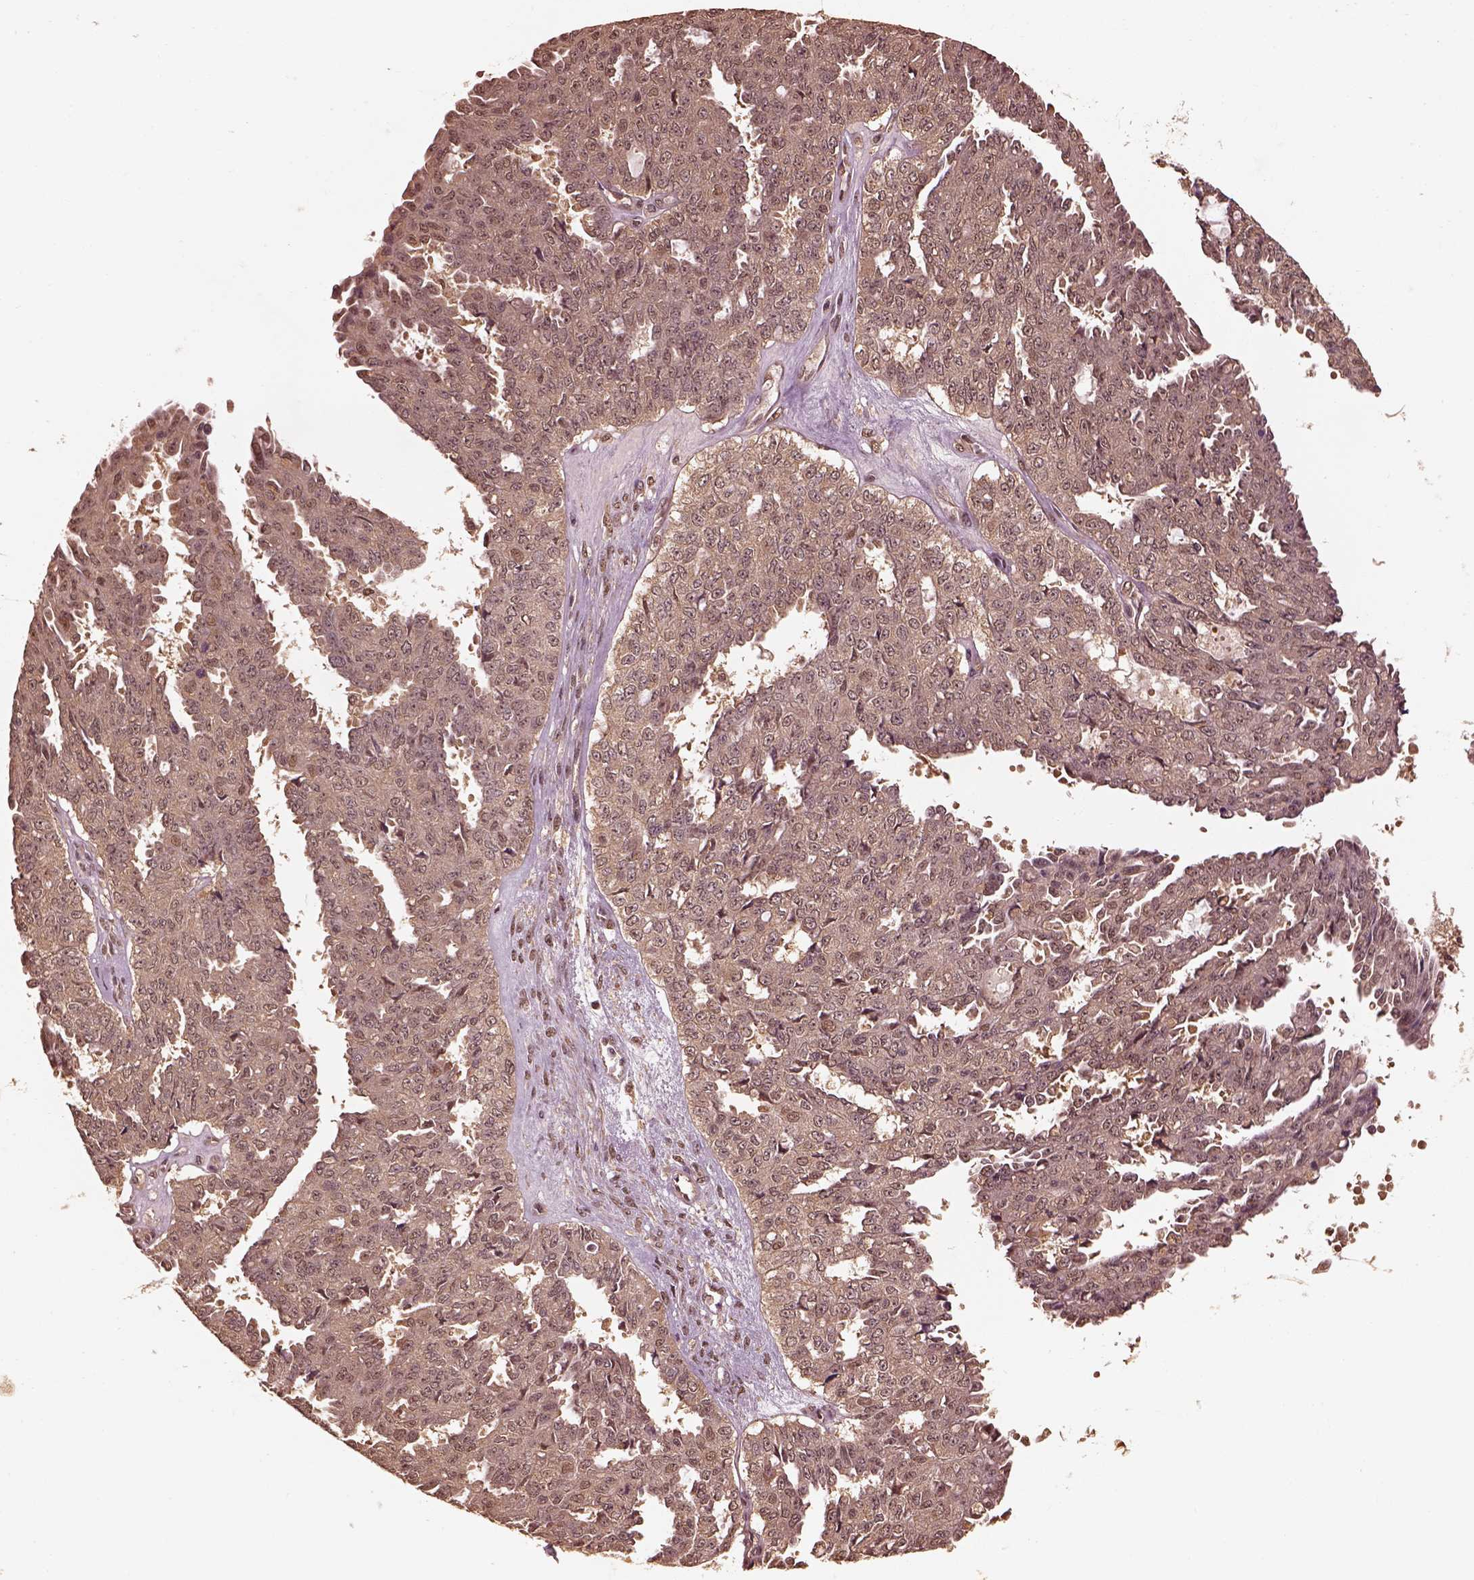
{"staining": {"intensity": "weak", "quantity": ">75%", "location": "cytoplasmic/membranous"}, "tissue": "ovarian cancer", "cell_type": "Tumor cells", "image_type": "cancer", "snomed": [{"axis": "morphology", "description": "Cystadenocarcinoma, serous, NOS"}, {"axis": "topography", "description": "Ovary"}], "caption": "A low amount of weak cytoplasmic/membranous positivity is identified in about >75% of tumor cells in ovarian serous cystadenocarcinoma tissue. (DAB (3,3'-diaminobenzidine) IHC with brightfield microscopy, high magnification).", "gene": "PSMC5", "patient": {"sex": "female", "age": 71}}